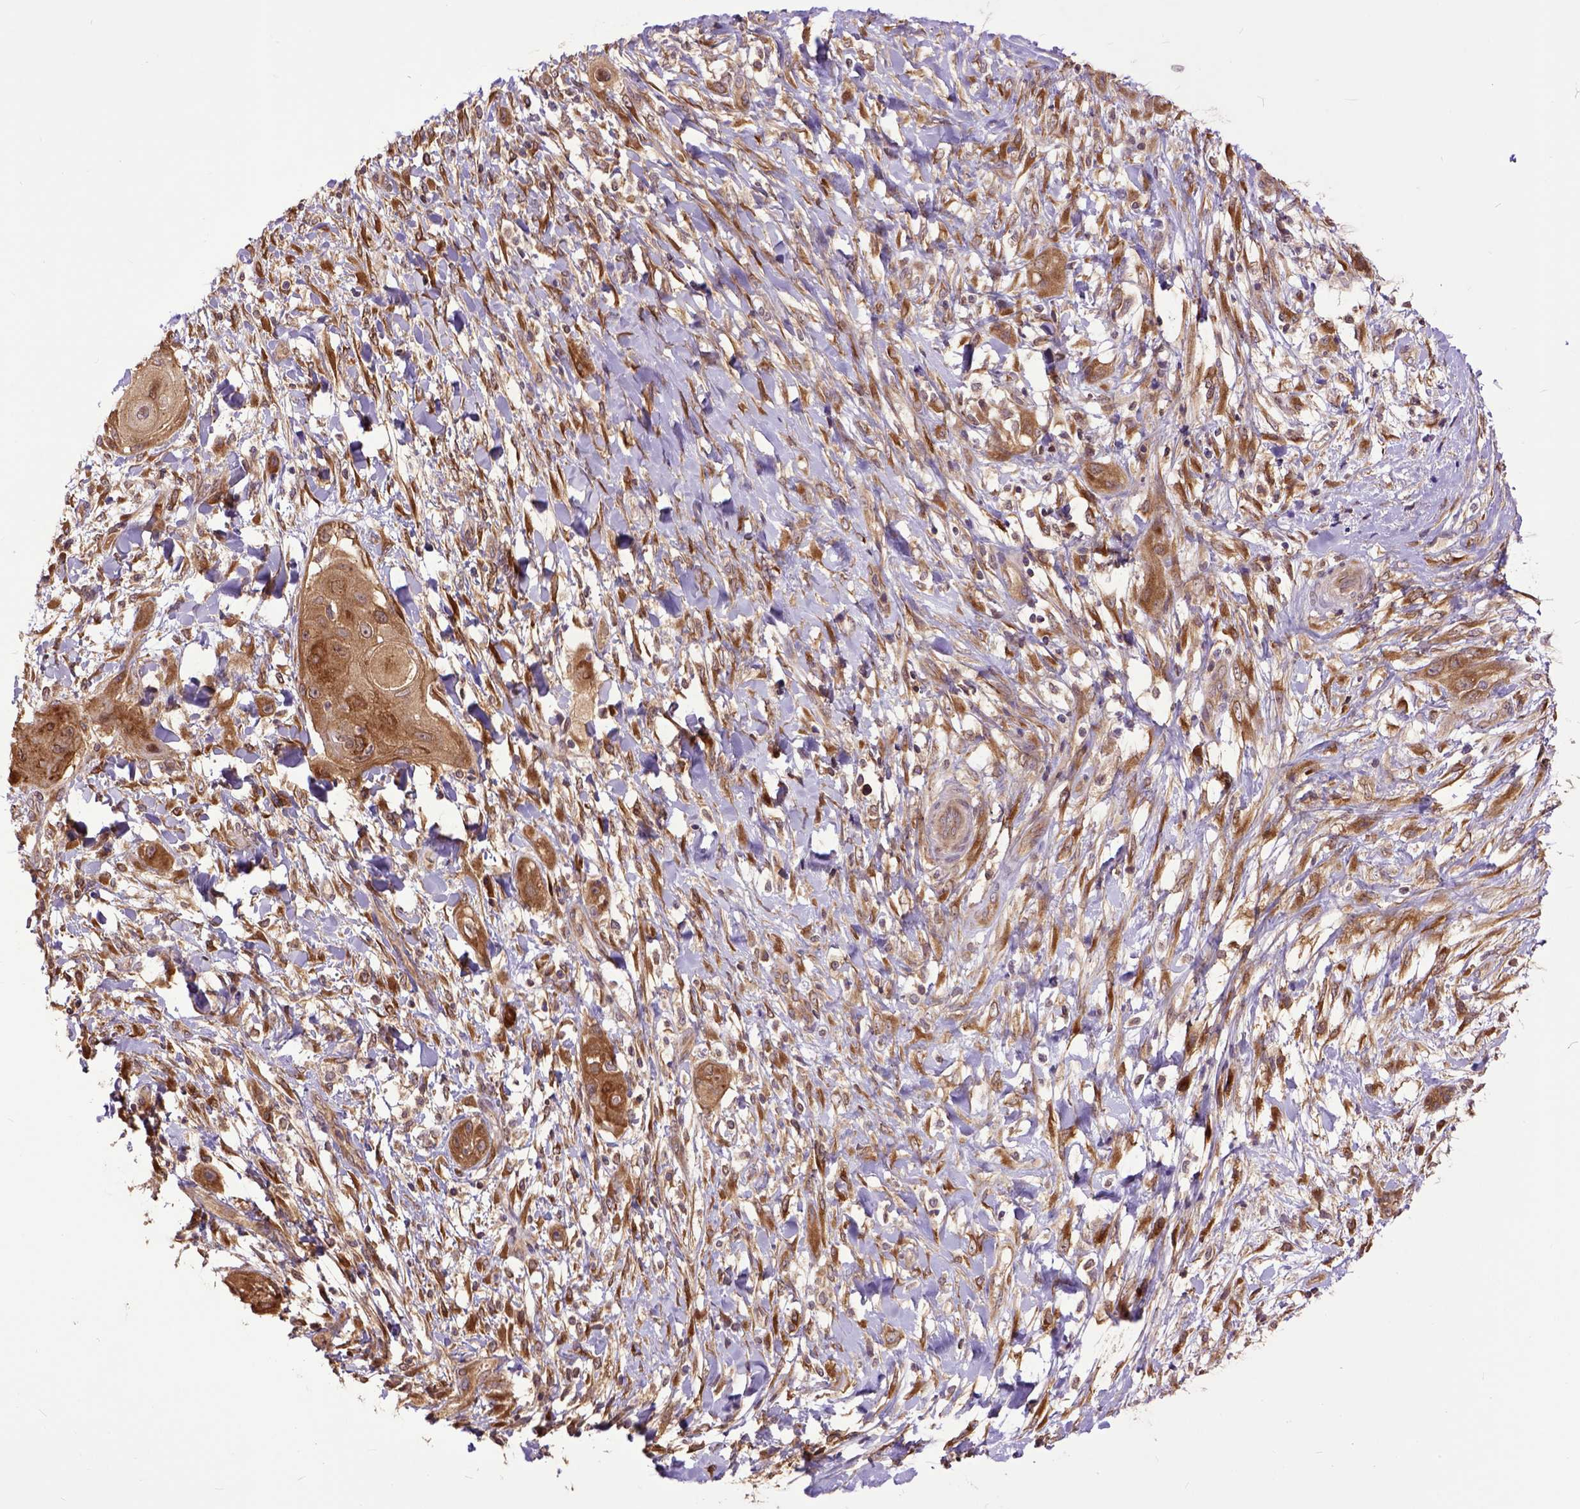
{"staining": {"intensity": "strong", "quantity": ">75%", "location": "cytoplasmic/membranous"}, "tissue": "skin cancer", "cell_type": "Tumor cells", "image_type": "cancer", "snomed": [{"axis": "morphology", "description": "Squamous cell carcinoma, NOS"}, {"axis": "topography", "description": "Skin"}], "caption": "Protein staining of squamous cell carcinoma (skin) tissue exhibits strong cytoplasmic/membranous positivity in about >75% of tumor cells.", "gene": "ARL1", "patient": {"sex": "male", "age": 62}}